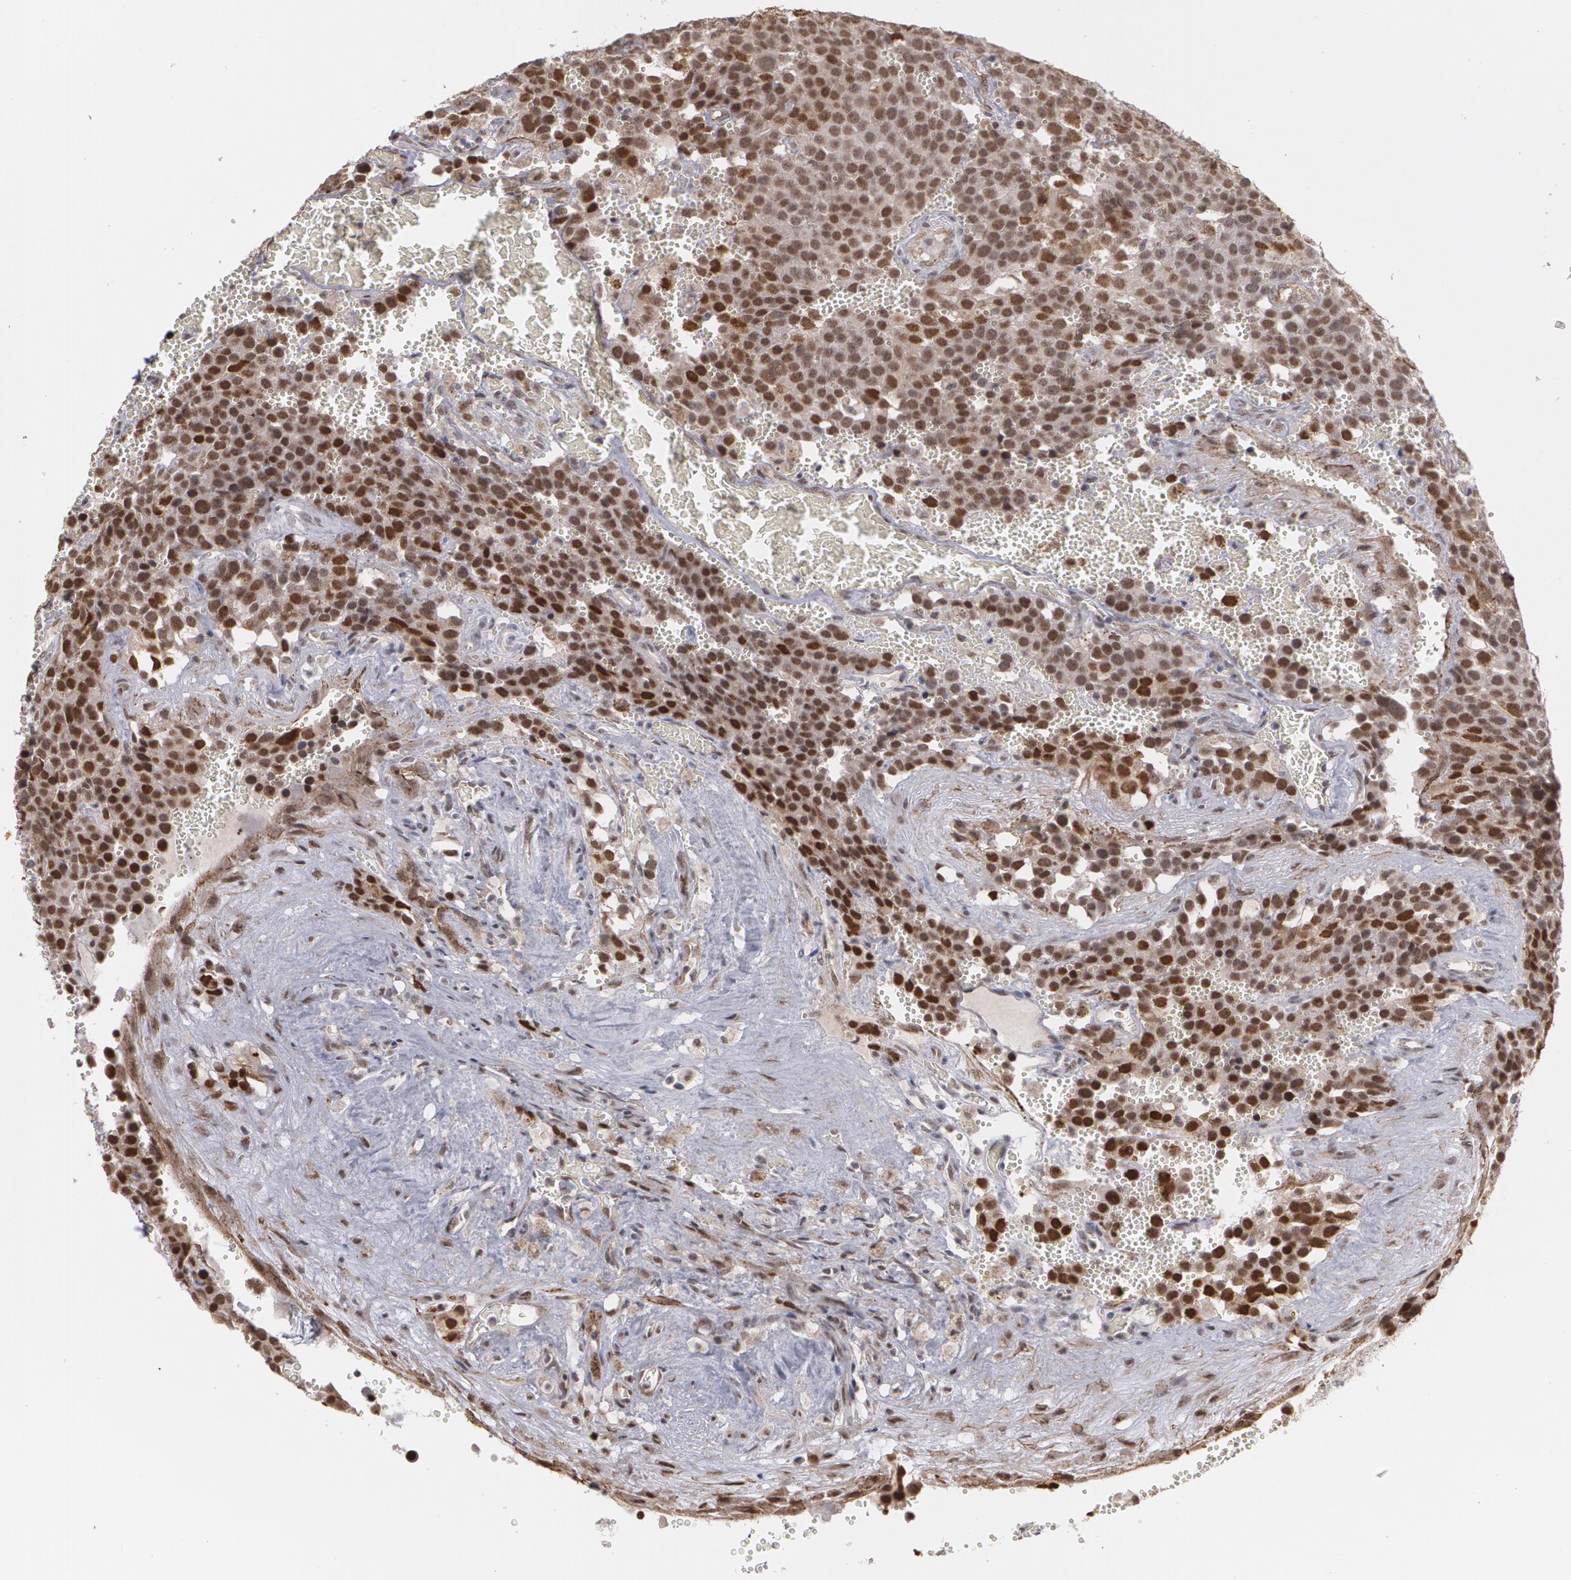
{"staining": {"intensity": "moderate", "quantity": ">75%", "location": "cytoplasmic/membranous,nuclear"}, "tissue": "testis cancer", "cell_type": "Tumor cells", "image_type": "cancer", "snomed": [{"axis": "morphology", "description": "Seminoma, NOS"}, {"axis": "topography", "description": "Testis"}], "caption": "Immunohistochemistry (IHC) of testis cancer (seminoma) displays medium levels of moderate cytoplasmic/membranous and nuclear expression in approximately >75% of tumor cells.", "gene": "ZNF75A", "patient": {"sex": "male", "age": 71}}